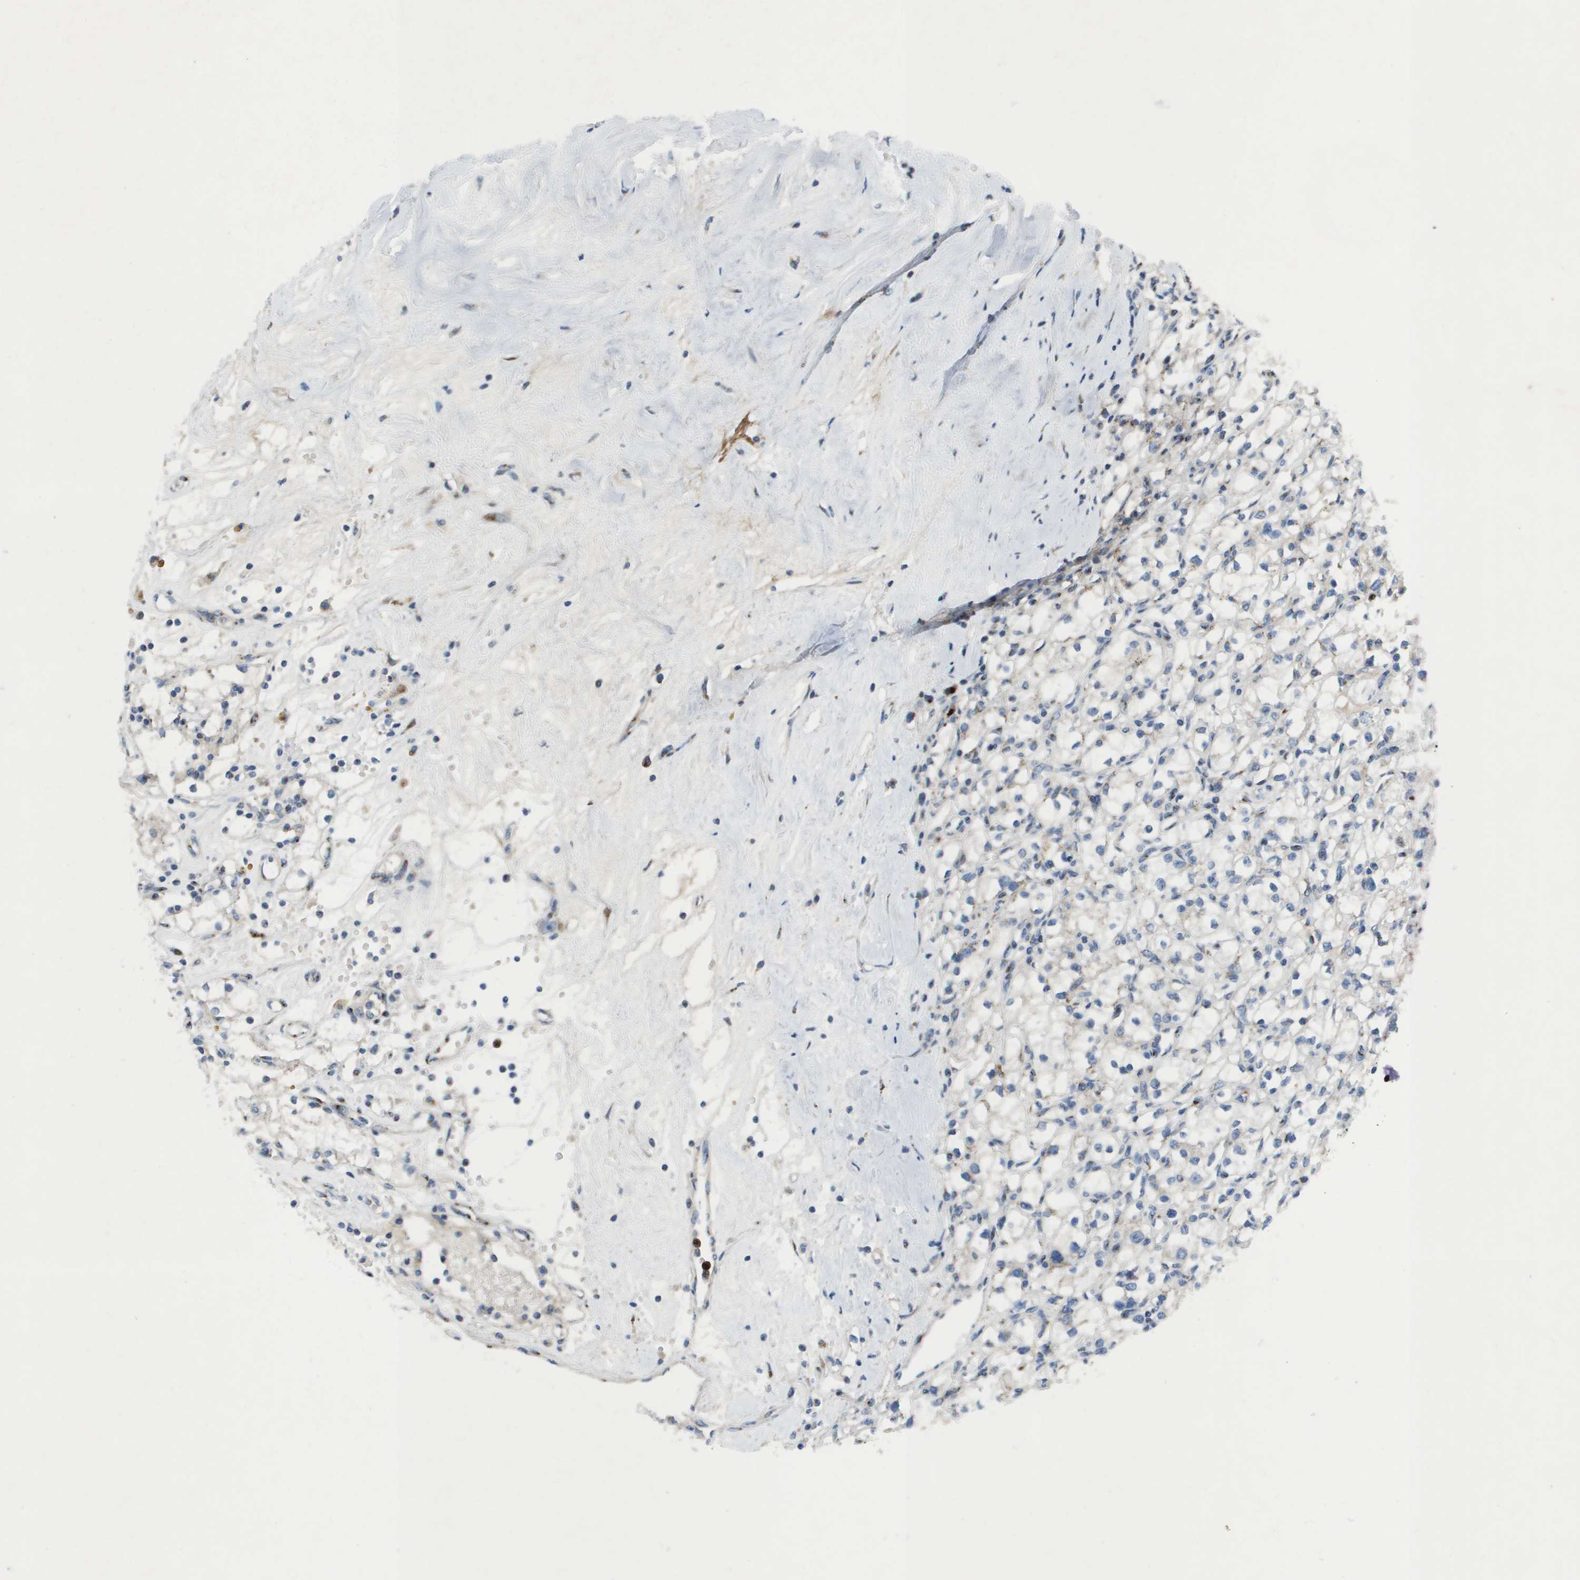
{"staining": {"intensity": "moderate", "quantity": "<25%", "location": "cytoplasmic/membranous"}, "tissue": "renal cancer", "cell_type": "Tumor cells", "image_type": "cancer", "snomed": [{"axis": "morphology", "description": "Adenocarcinoma, NOS"}, {"axis": "topography", "description": "Kidney"}], "caption": "Protein expression analysis of human renal adenocarcinoma reveals moderate cytoplasmic/membranous positivity in about <25% of tumor cells. The protein of interest is stained brown, and the nuclei are stained in blue (DAB IHC with brightfield microscopy, high magnification).", "gene": "QSOX2", "patient": {"sex": "male", "age": 56}}